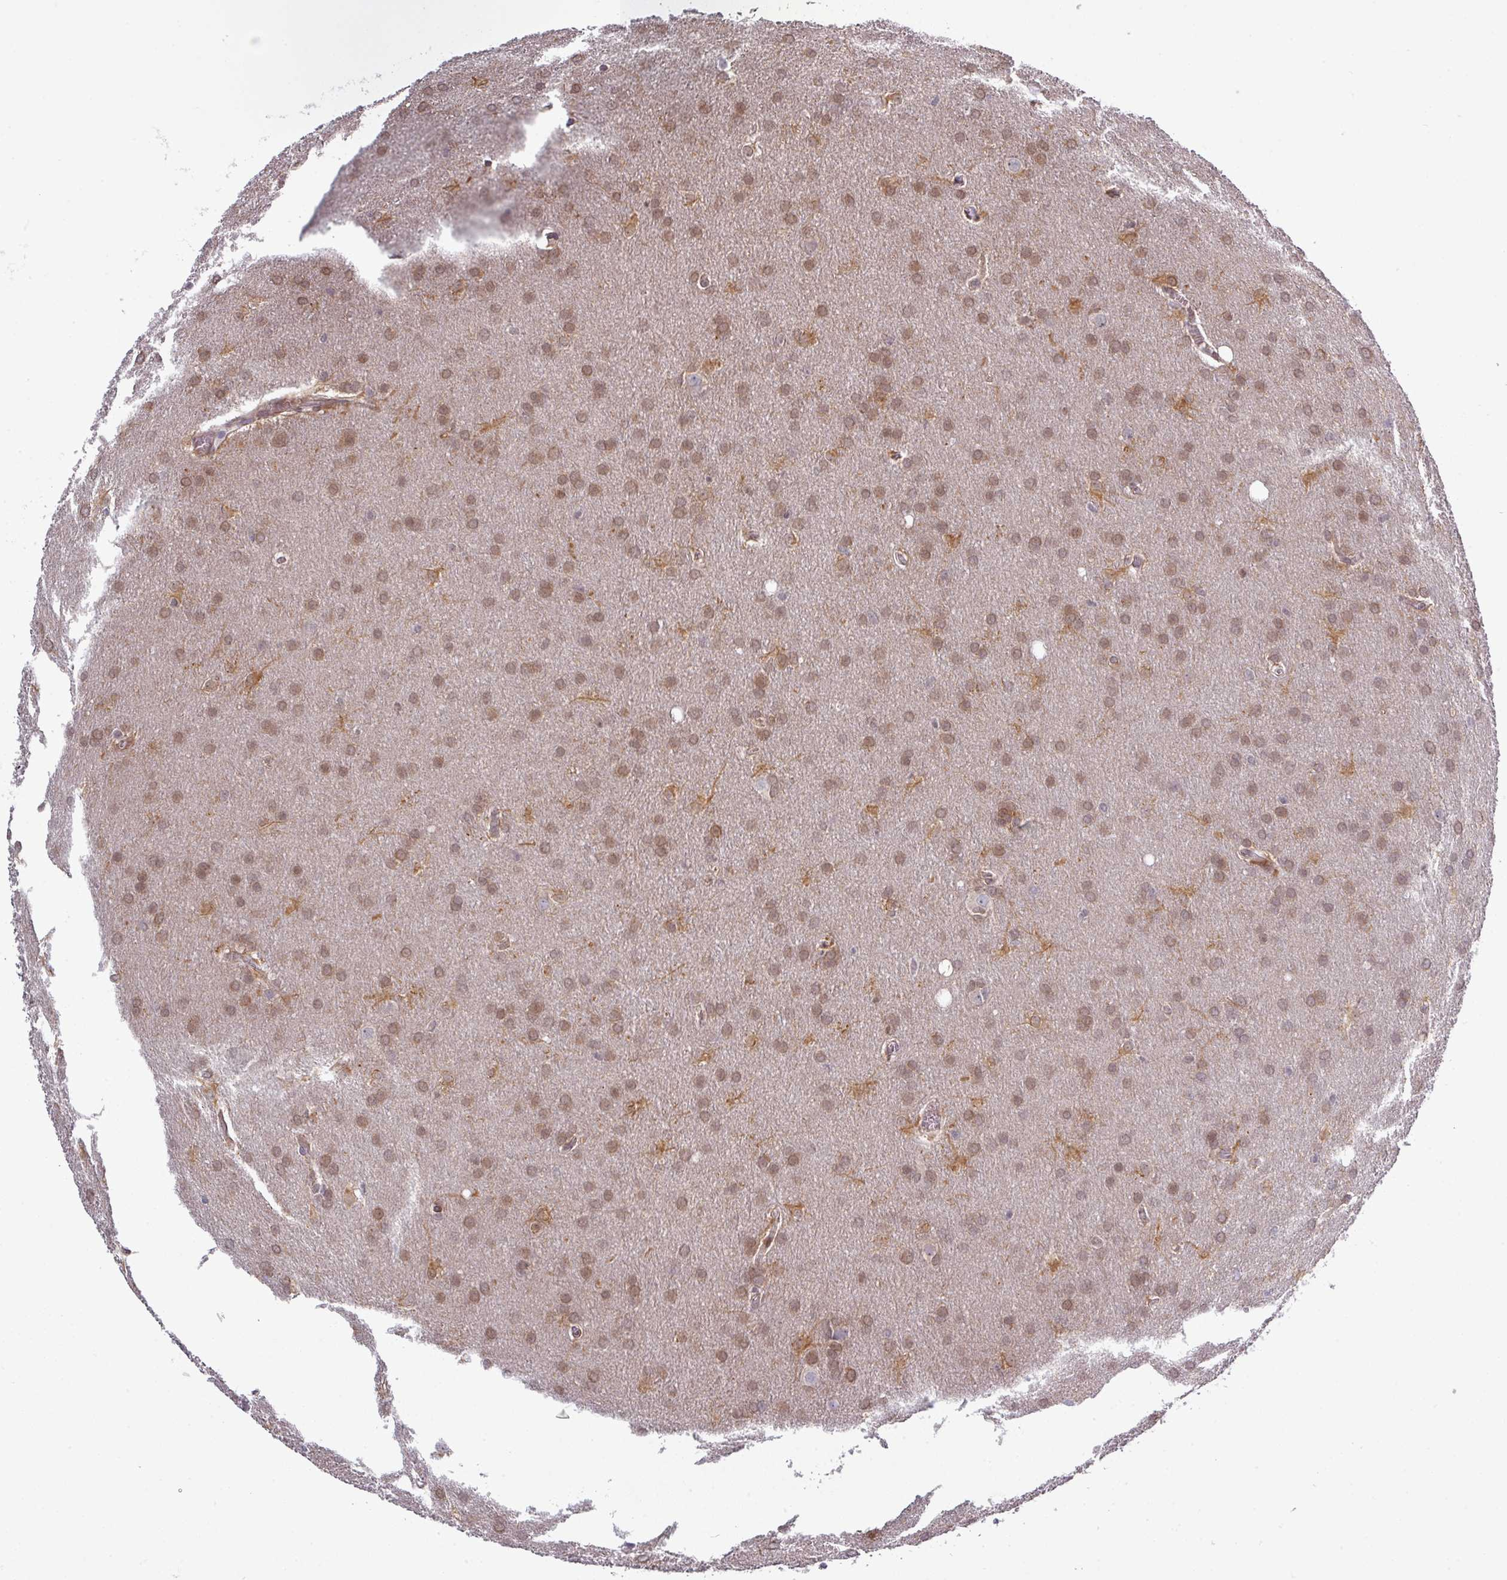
{"staining": {"intensity": "moderate", "quantity": ">75%", "location": "cytoplasmic/membranous"}, "tissue": "glioma", "cell_type": "Tumor cells", "image_type": "cancer", "snomed": [{"axis": "morphology", "description": "Glioma, malignant, Low grade"}, {"axis": "topography", "description": "Brain"}], "caption": "Protein expression analysis of glioma displays moderate cytoplasmic/membranous expression in approximately >75% of tumor cells.", "gene": "PRAMEF12", "patient": {"sex": "female", "age": 32}}